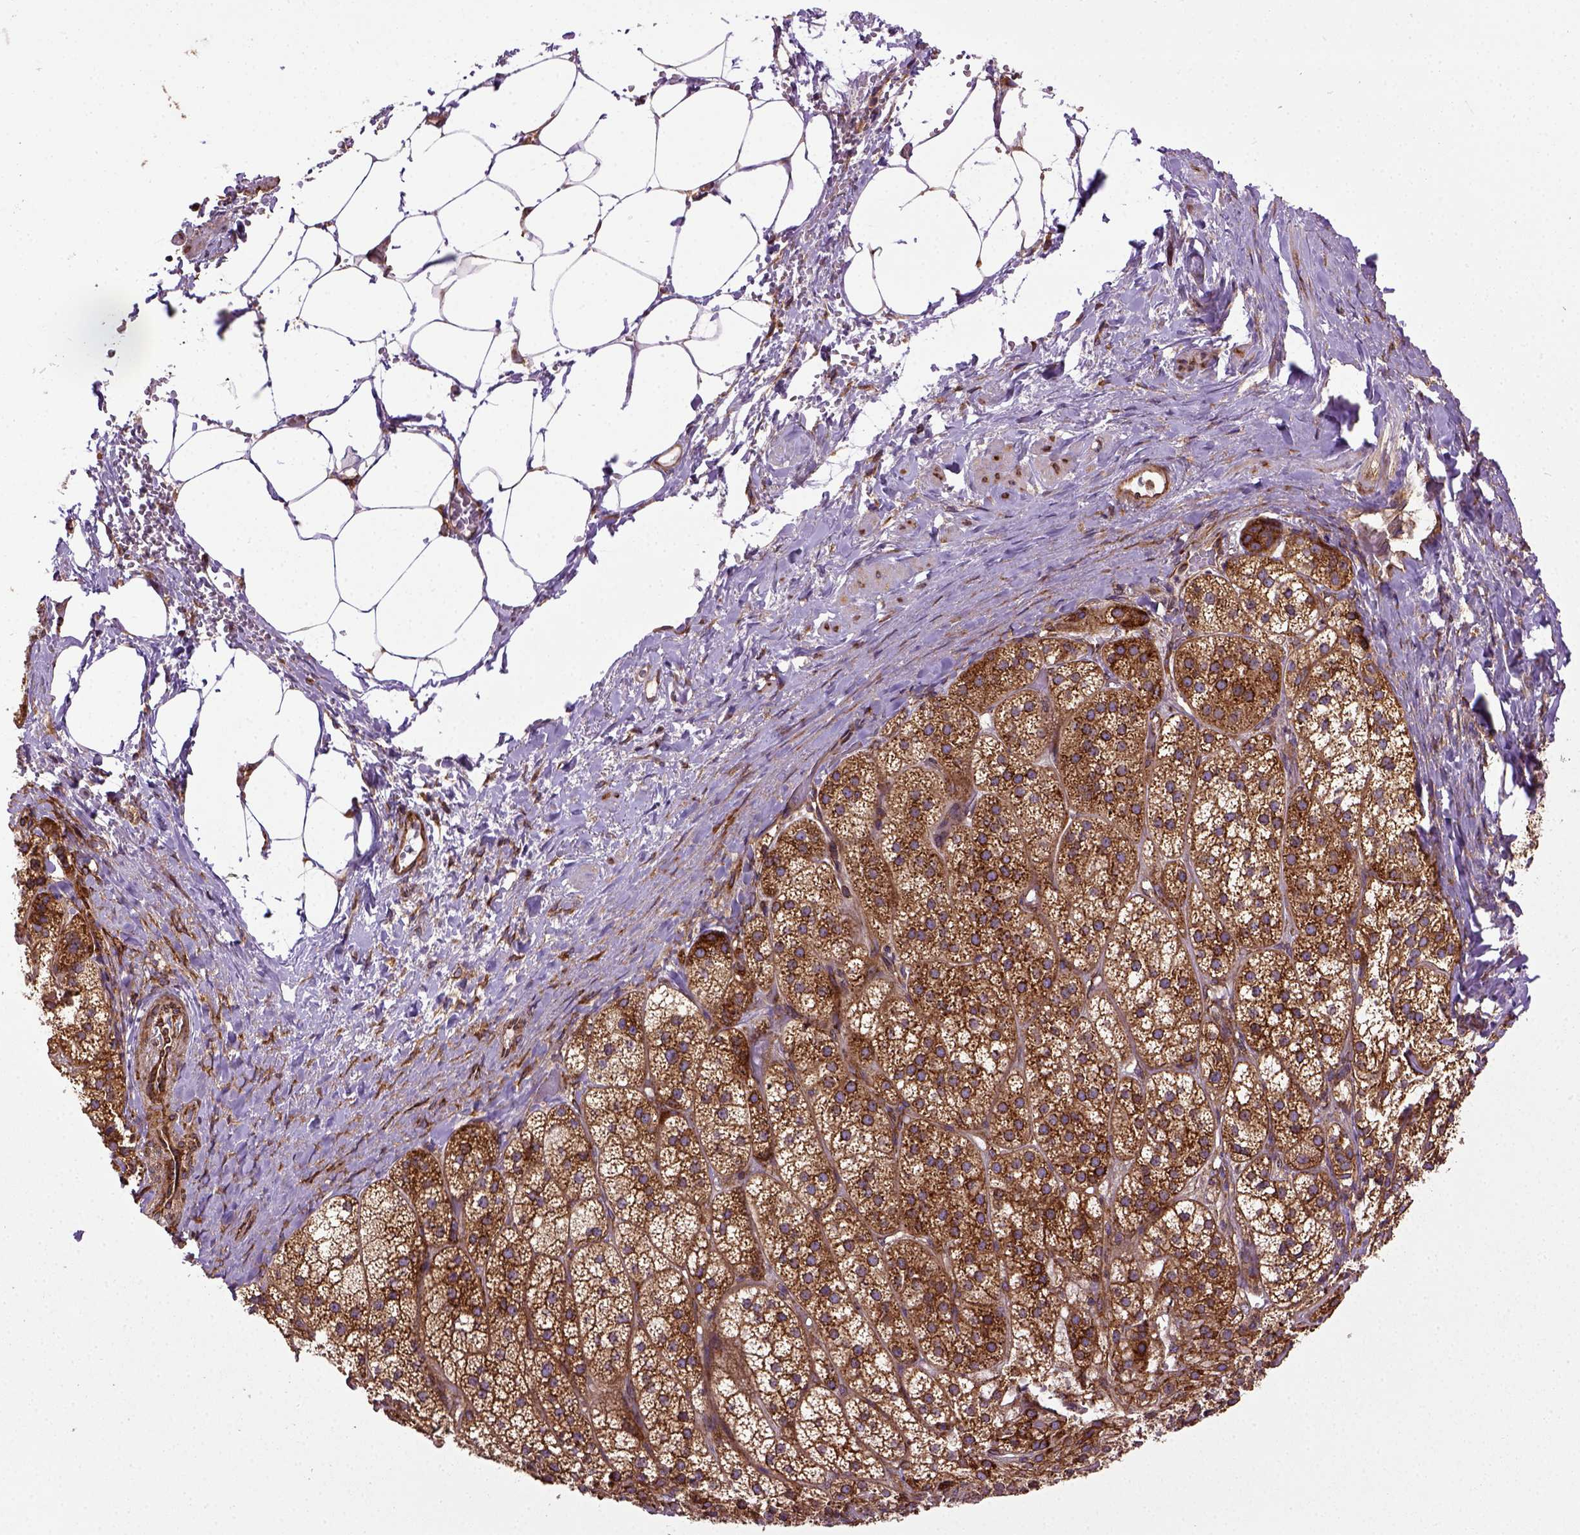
{"staining": {"intensity": "strong", "quantity": ">75%", "location": "cytoplasmic/membranous"}, "tissue": "adrenal gland", "cell_type": "Glandular cells", "image_type": "normal", "snomed": [{"axis": "morphology", "description": "Normal tissue, NOS"}, {"axis": "topography", "description": "Adrenal gland"}], "caption": "Immunohistochemical staining of benign adrenal gland exhibits high levels of strong cytoplasmic/membranous staining in about >75% of glandular cells.", "gene": "CAPRIN1", "patient": {"sex": "female", "age": 60}}